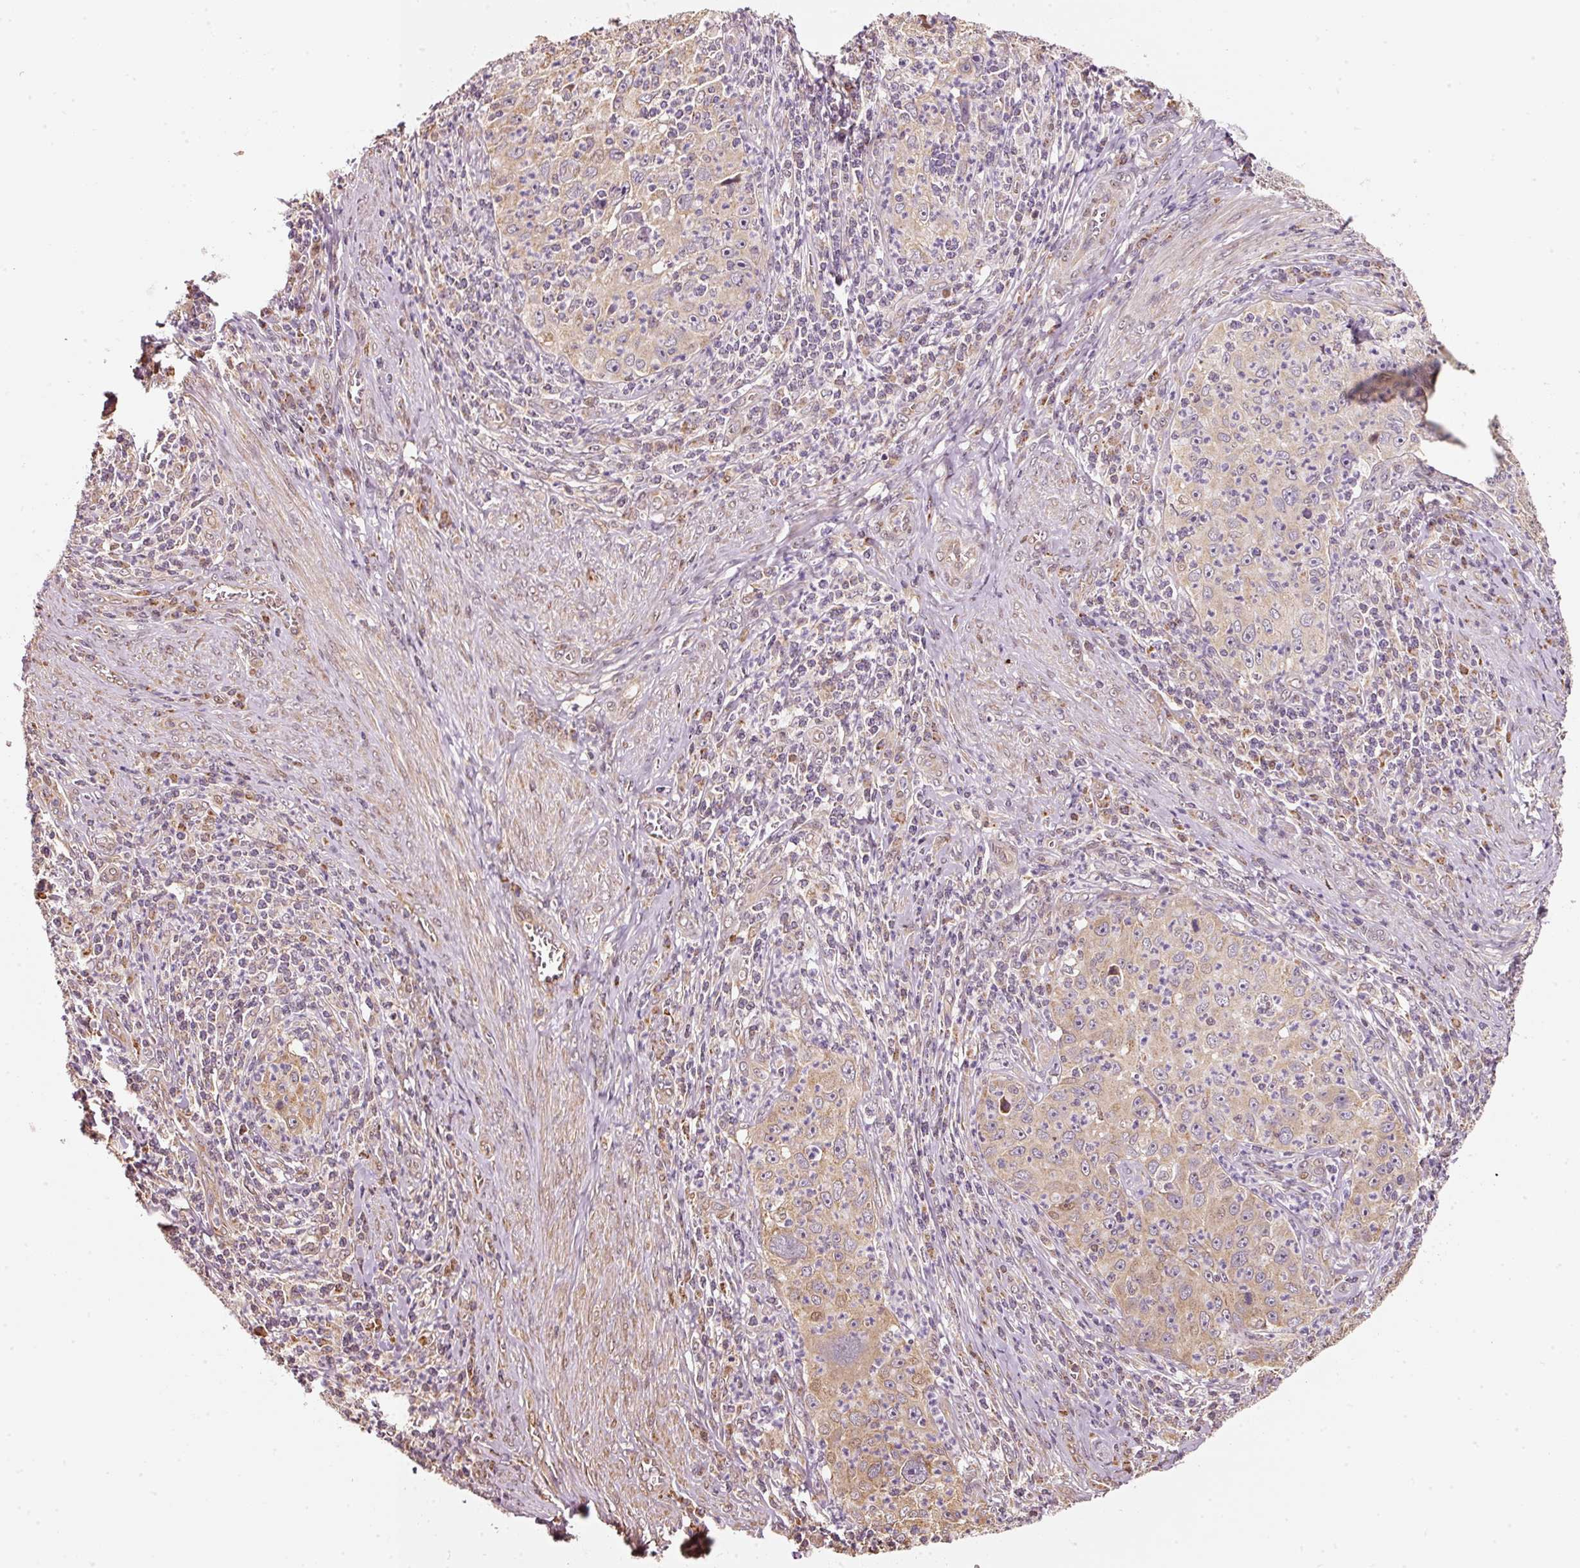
{"staining": {"intensity": "weak", "quantity": "25%-75%", "location": "cytoplasmic/membranous"}, "tissue": "cervical cancer", "cell_type": "Tumor cells", "image_type": "cancer", "snomed": [{"axis": "morphology", "description": "Squamous cell carcinoma, NOS"}, {"axis": "topography", "description": "Cervix"}], "caption": "There is low levels of weak cytoplasmic/membranous staining in tumor cells of cervical cancer (squamous cell carcinoma), as demonstrated by immunohistochemical staining (brown color).", "gene": "RAB35", "patient": {"sex": "female", "age": 30}}